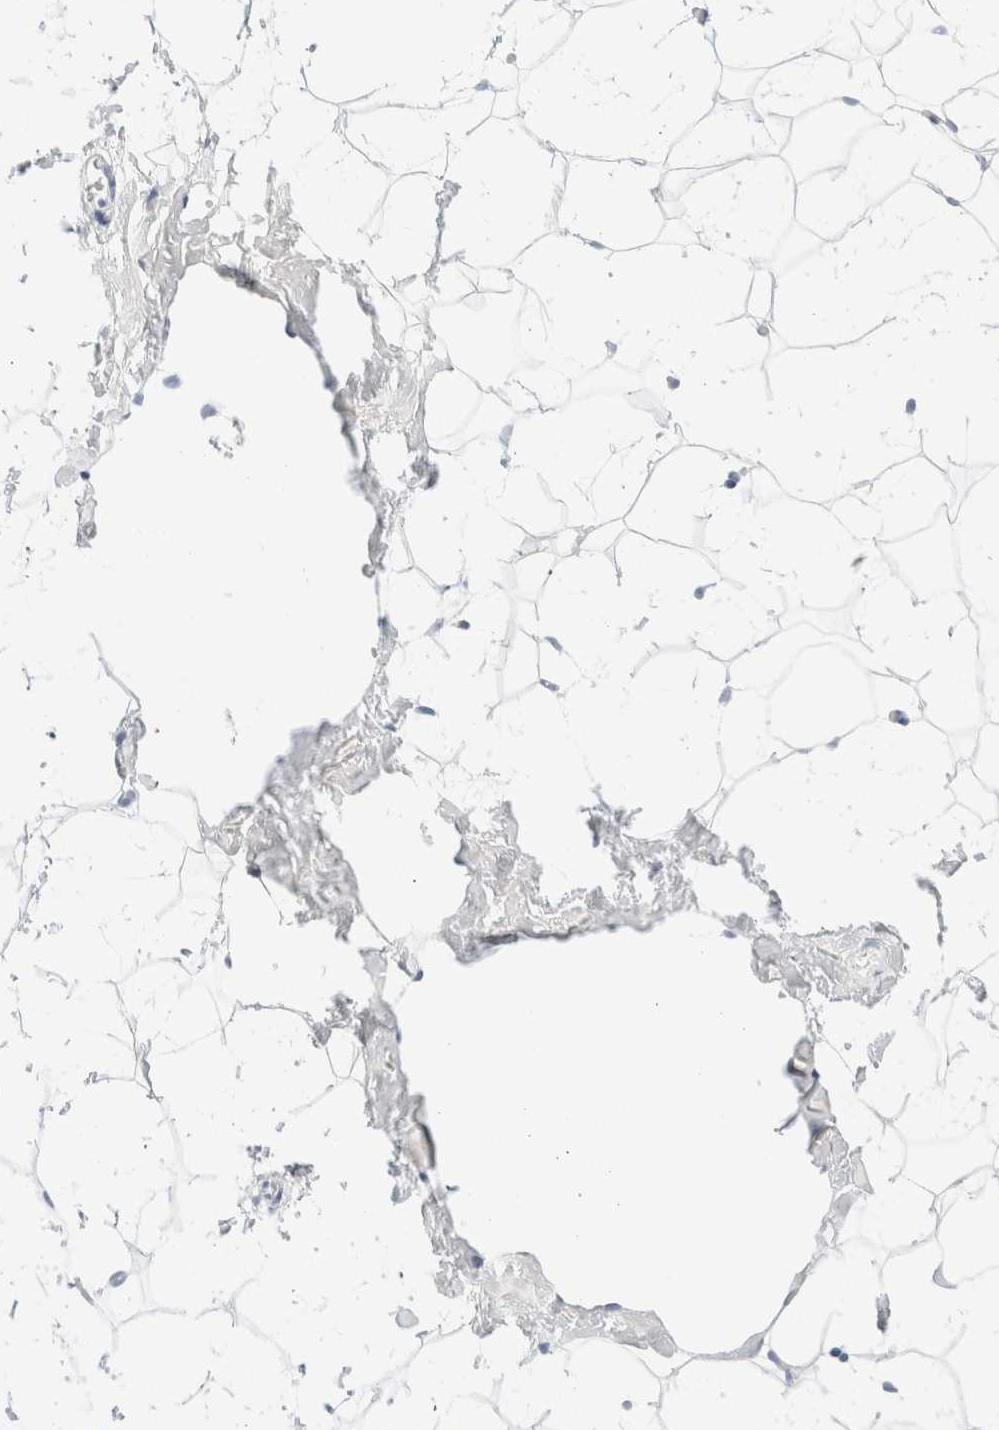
{"staining": {"intensity": "negative", "quantity": "none", "location": "none"}, "tissue": "adipose tissue", "cell_type": "Adipocytes", "image_type": "normal", "snomed": [{"axis": "morphology", "description": "Normal tissue, NOS"}, {"axis": "morphology", "description": "Fibrosis, NOS"}, {"axis": "topography", "description": "Breast"}, {"axis": "topography", "description": "Adipose tissue"}], "caption": "Adipocytes show no significant expression in unremarkable adipose tissue. (DAB (3,3'-diaminobenzidine) immunohistochemistry (IHC) visualized using brightfield microscopy, high magnification).", "gene": "KRT15", "patient": {"sex": "female", "age": 39}}